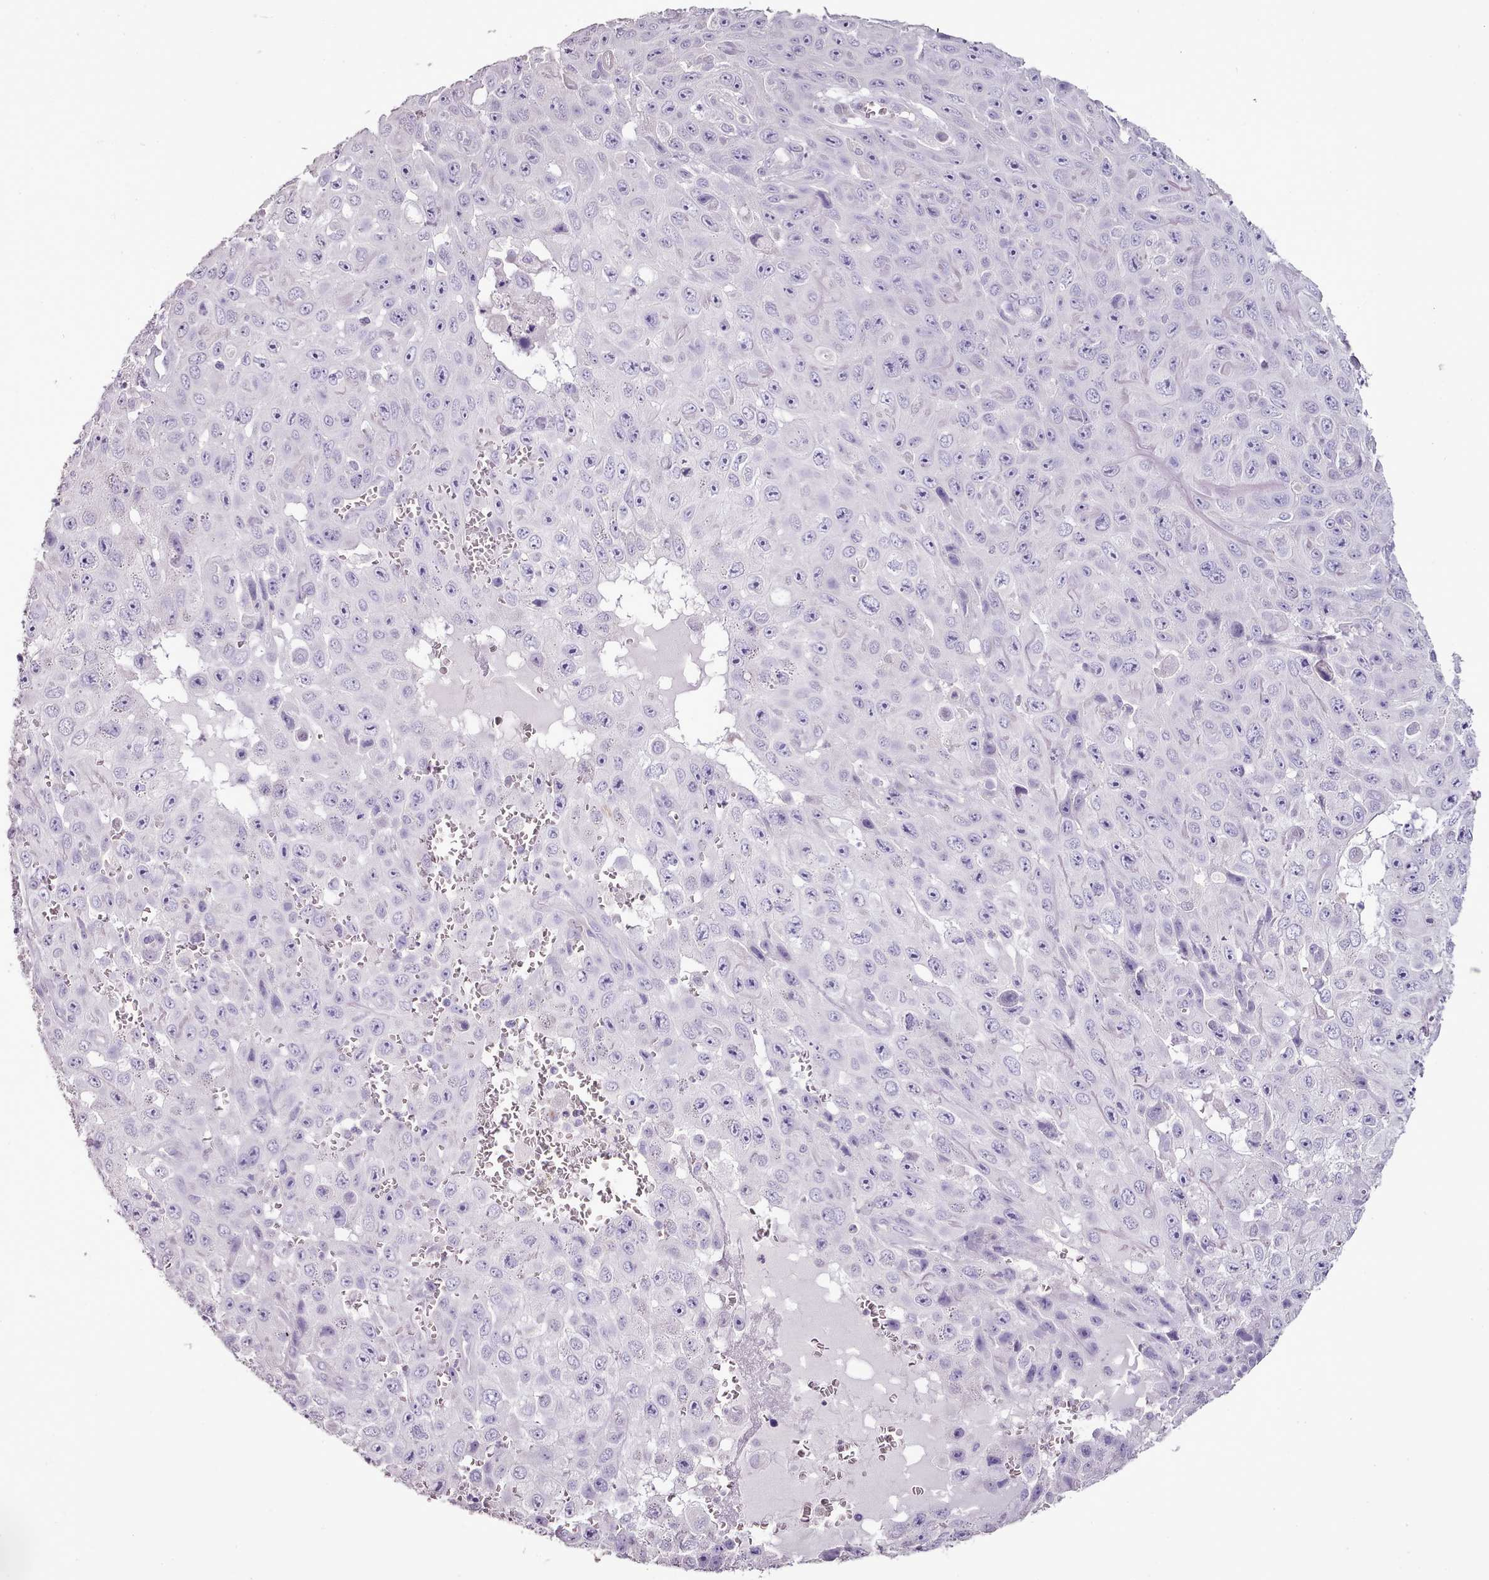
{"staining": {"intensity": "negative", "quantity": "none", "location": "none"}, "tissue": "skin cancer", "cell_type": "Tumor cells", "image_type": "cancer", "snomed": [{"axis": "morphology", "description": "Squamous cell carcinoma, NOS"}, {"axis": "topography", "description": "Skin"}], "caption": "Tumor cells show no significant staining in skin cancer (squamous cell carcinoma).", "gene": "BLOC1S2", "patient": {"sex": "male", "age": 82}}